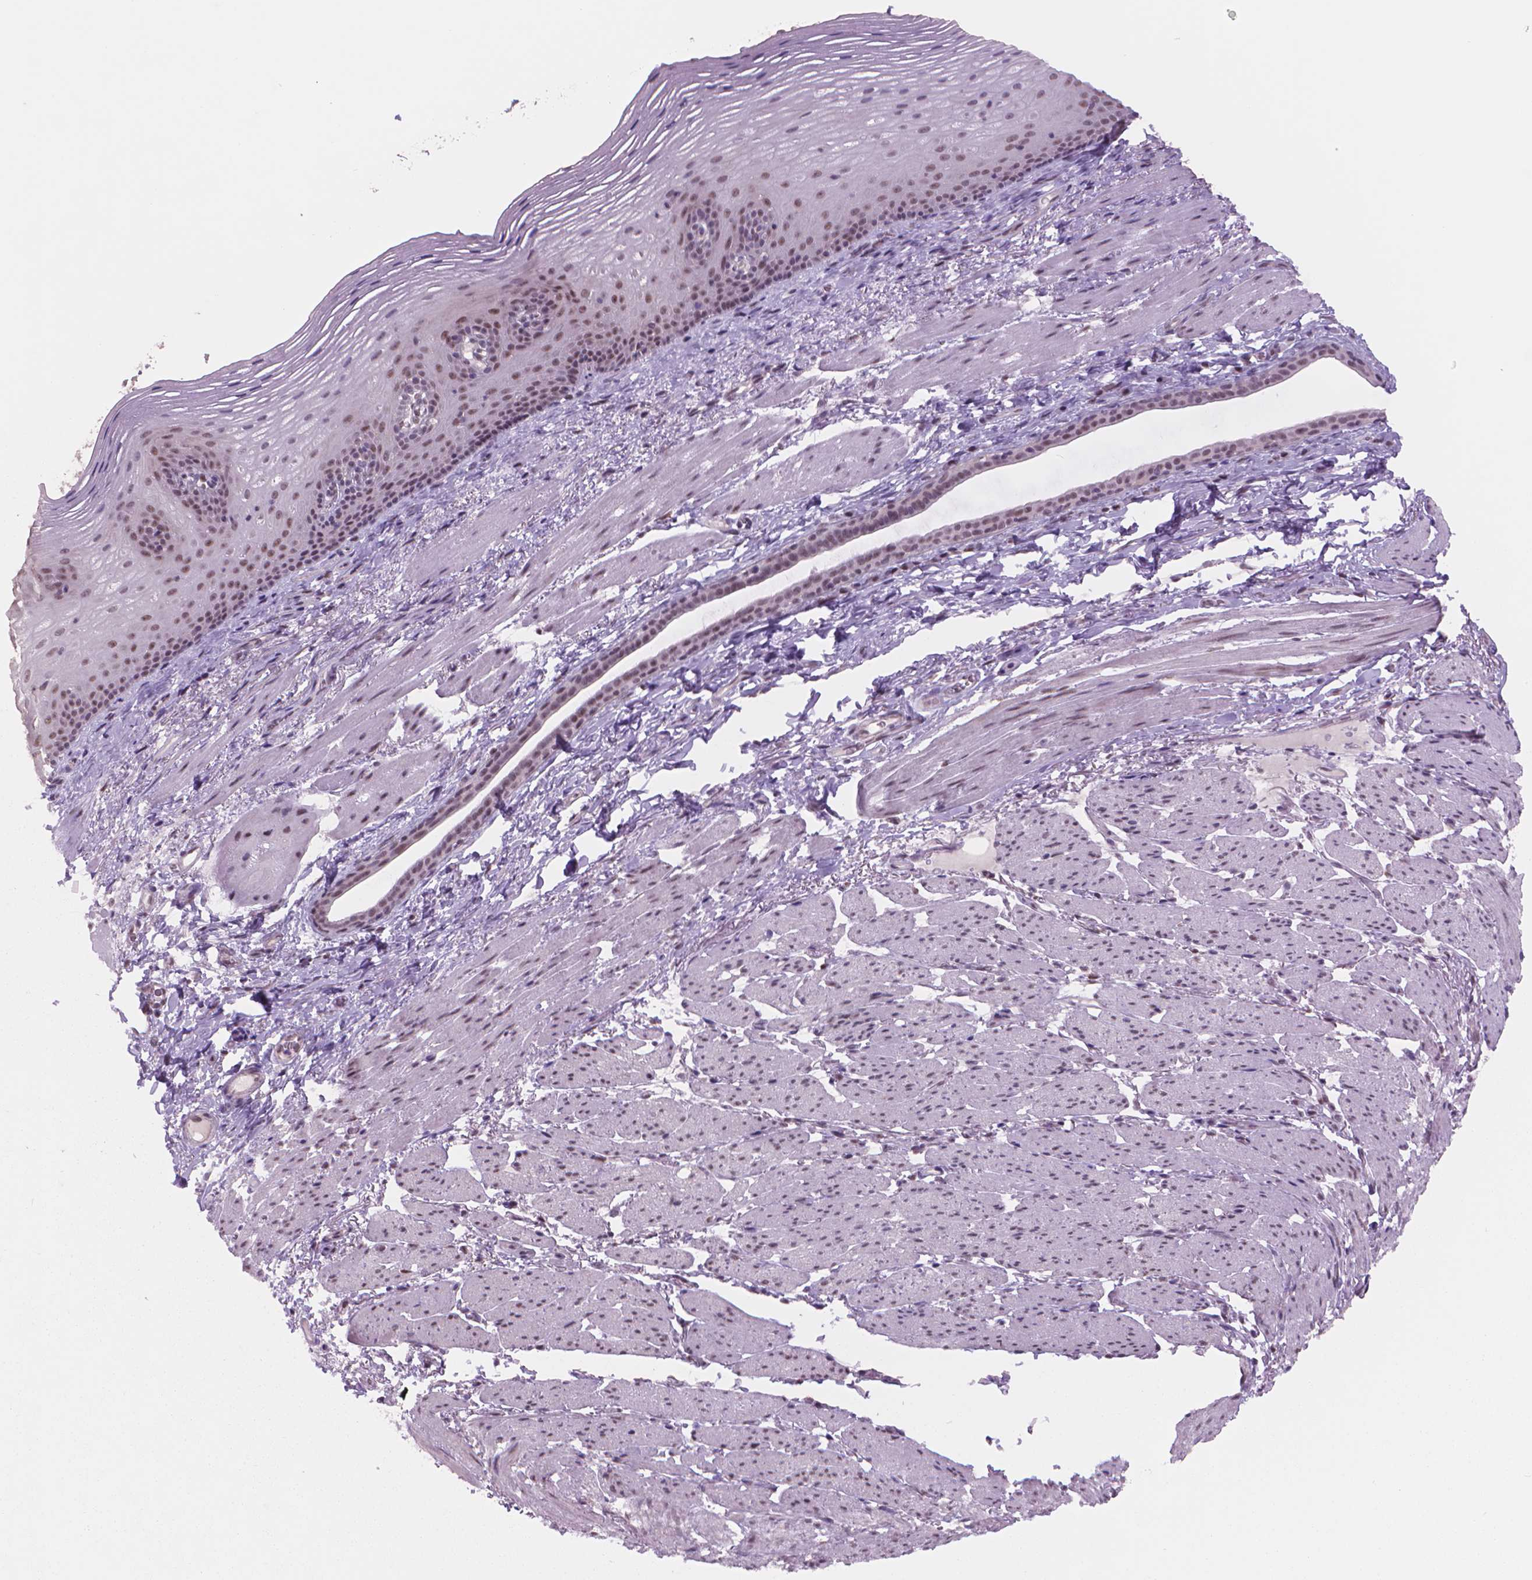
{"staining": {"intensity": "moderate", "quantity": "25%-75%", "location": "nuclear"}, "tissue": "esophagus", "cell_type": "Squamous epithelial cells", "image_type": "normal", "snomed": [{"axis": "morphology", "description": "Normal tissue, NOS"}, {"axis": "topography", "description": "Esophagus"}], "caption": "Brown immunohistochemical staining in normal esophagus reveals moderate nuclear expression in about 25%-75% of squamous epithelial cells. Nuclei are stained in blue.", "gene": "POLR3D", "patient": {"sex": "male", "age": 76}}